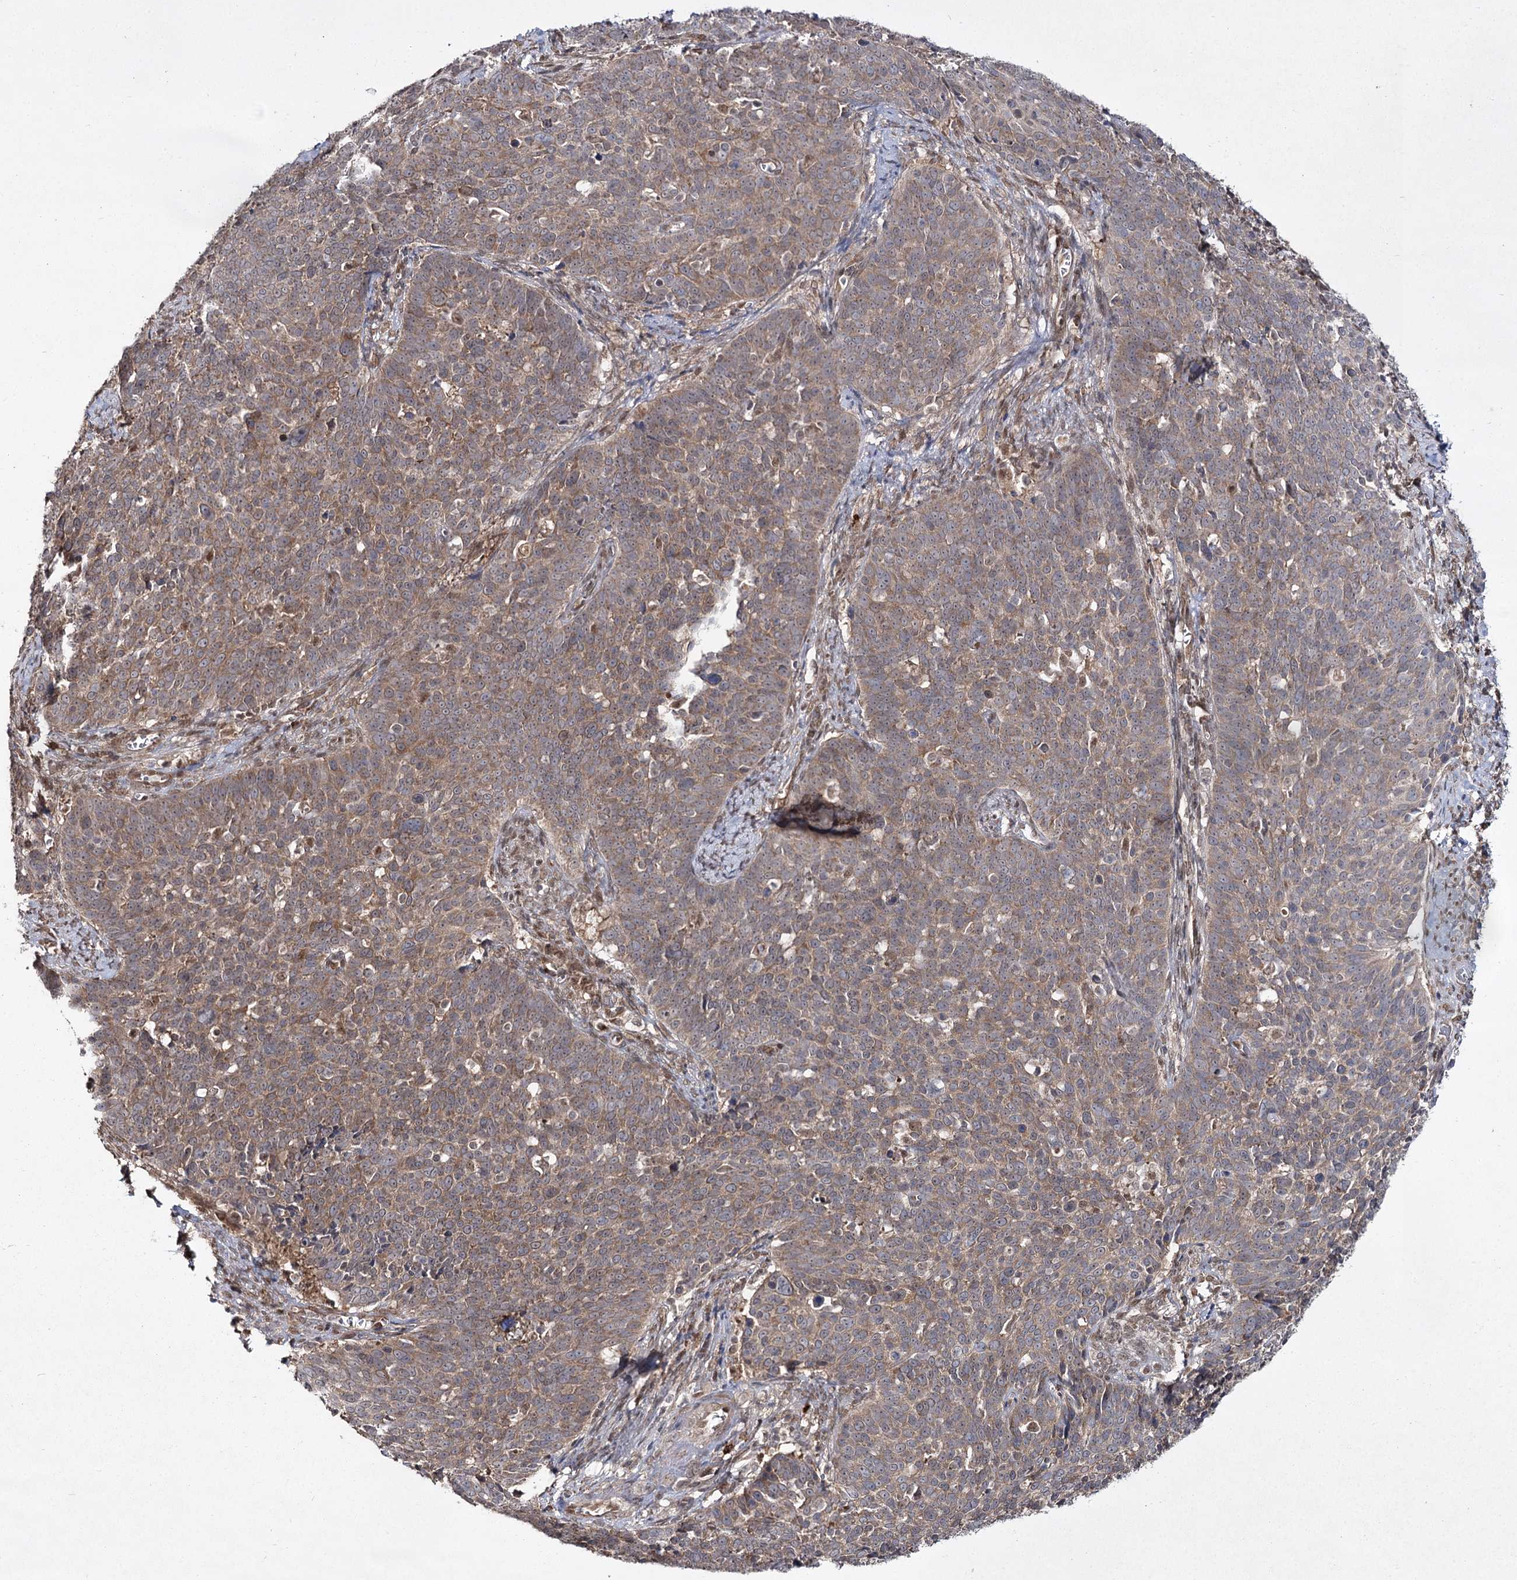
{"staining": {"intensity": "weak", "quantity": ">75%", "location": "cytoplasmic/membranous"}, "tissue": "cervical cancer", "cell_type": "Tumor cells", "image_type": "cancer", "snomed": [{"axis": "morphology", "description": "Squamous cell carcinoma, NOS"}, {"axis": "topography", "description": "Cervix"}], "caption": "DAB immunohistochemical staining of human squamous cell carcinoma (cervical) shows weak cytoplasmic/membranous protein expression in approximately >75% of tumor cells.", "gene": "TRNT1", "patient": {"sex": "female", "age": 39}}